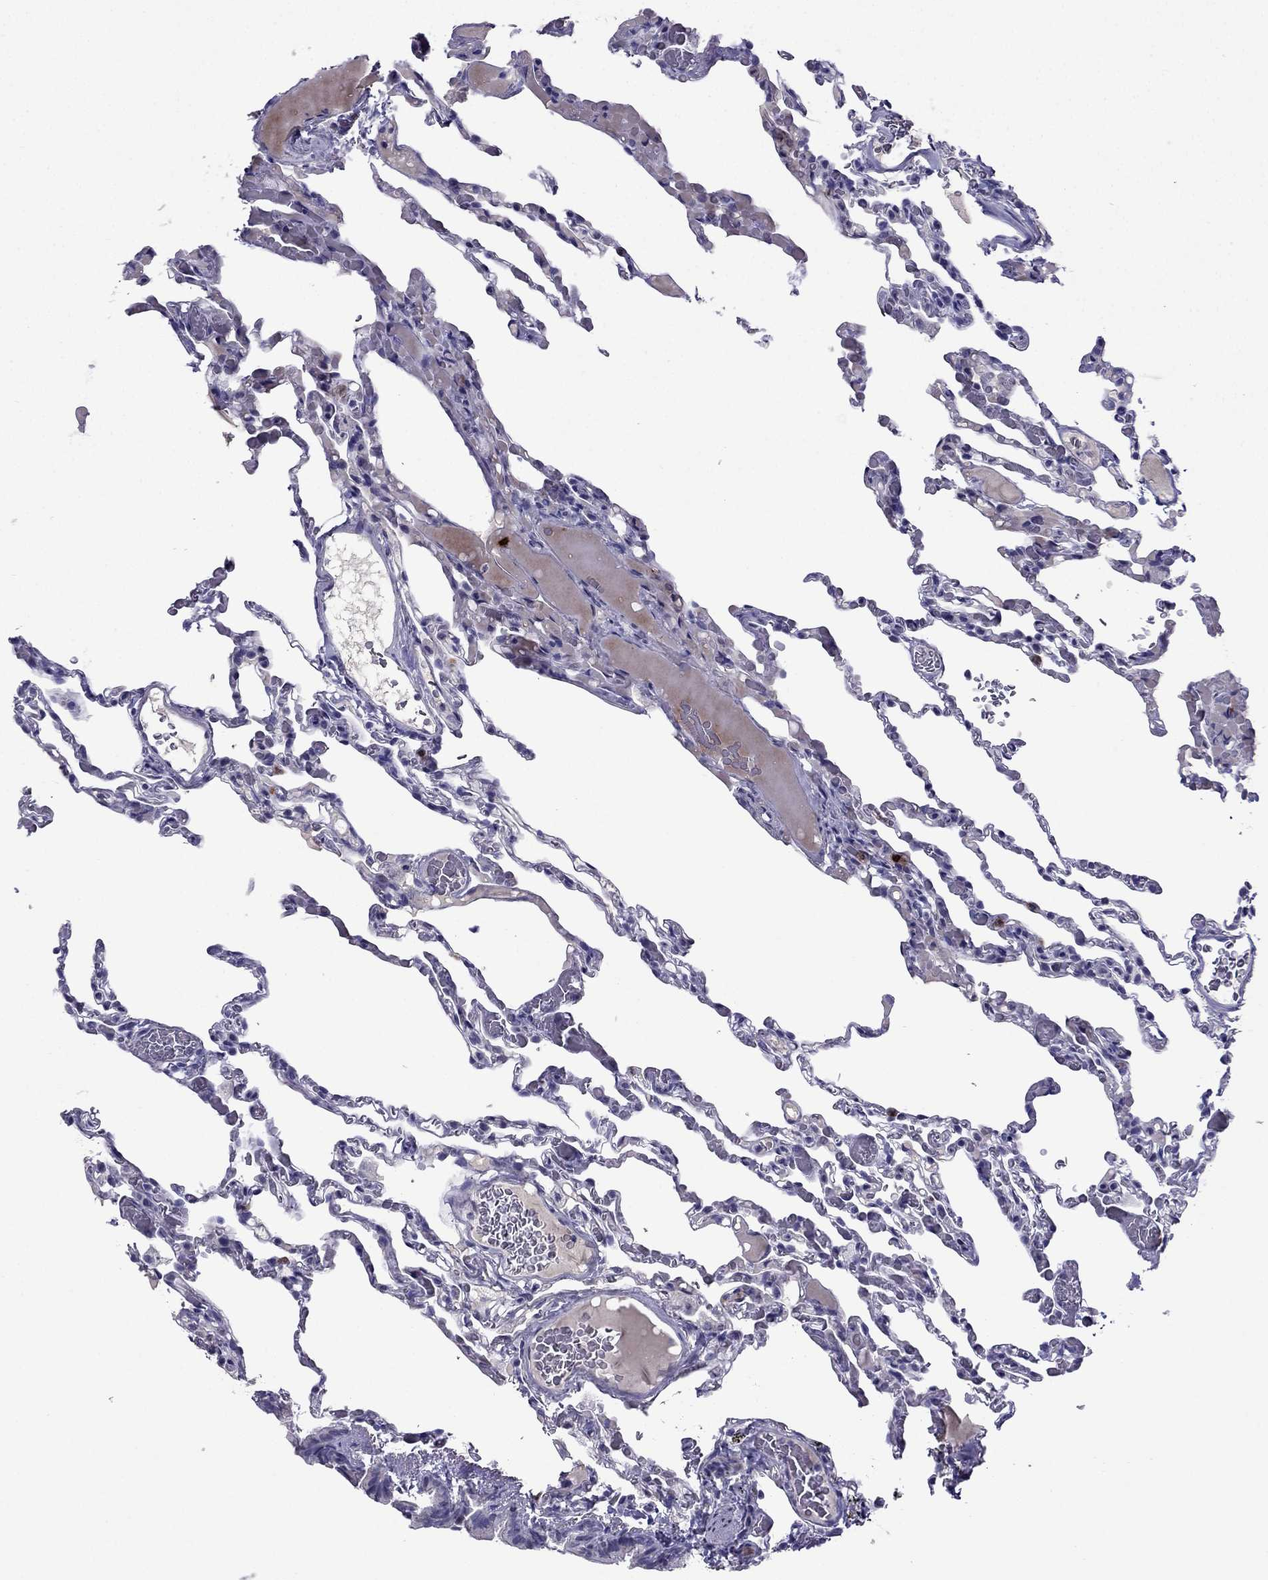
{"staining": {"intensity": "negative", "quantity": "none", "location": "none"}, "tissue": "lung", "cell_type": "Alveolar cells", "image_type": "normal", "snomed": [{"axis": "morphology", "description": "Normal tissue, NOS"}, {"axis": "topography", "description": "Lung"}], "caption": "Normal lung was stained to show a protein in brown. There is no significant staining in alveolar cells. The staining is performed using DAB brown chromogen with nuclei counter-stained in using hematoxylin.", "gene": "MYBPH", "patient": {"sex": "female", "age": 43}}